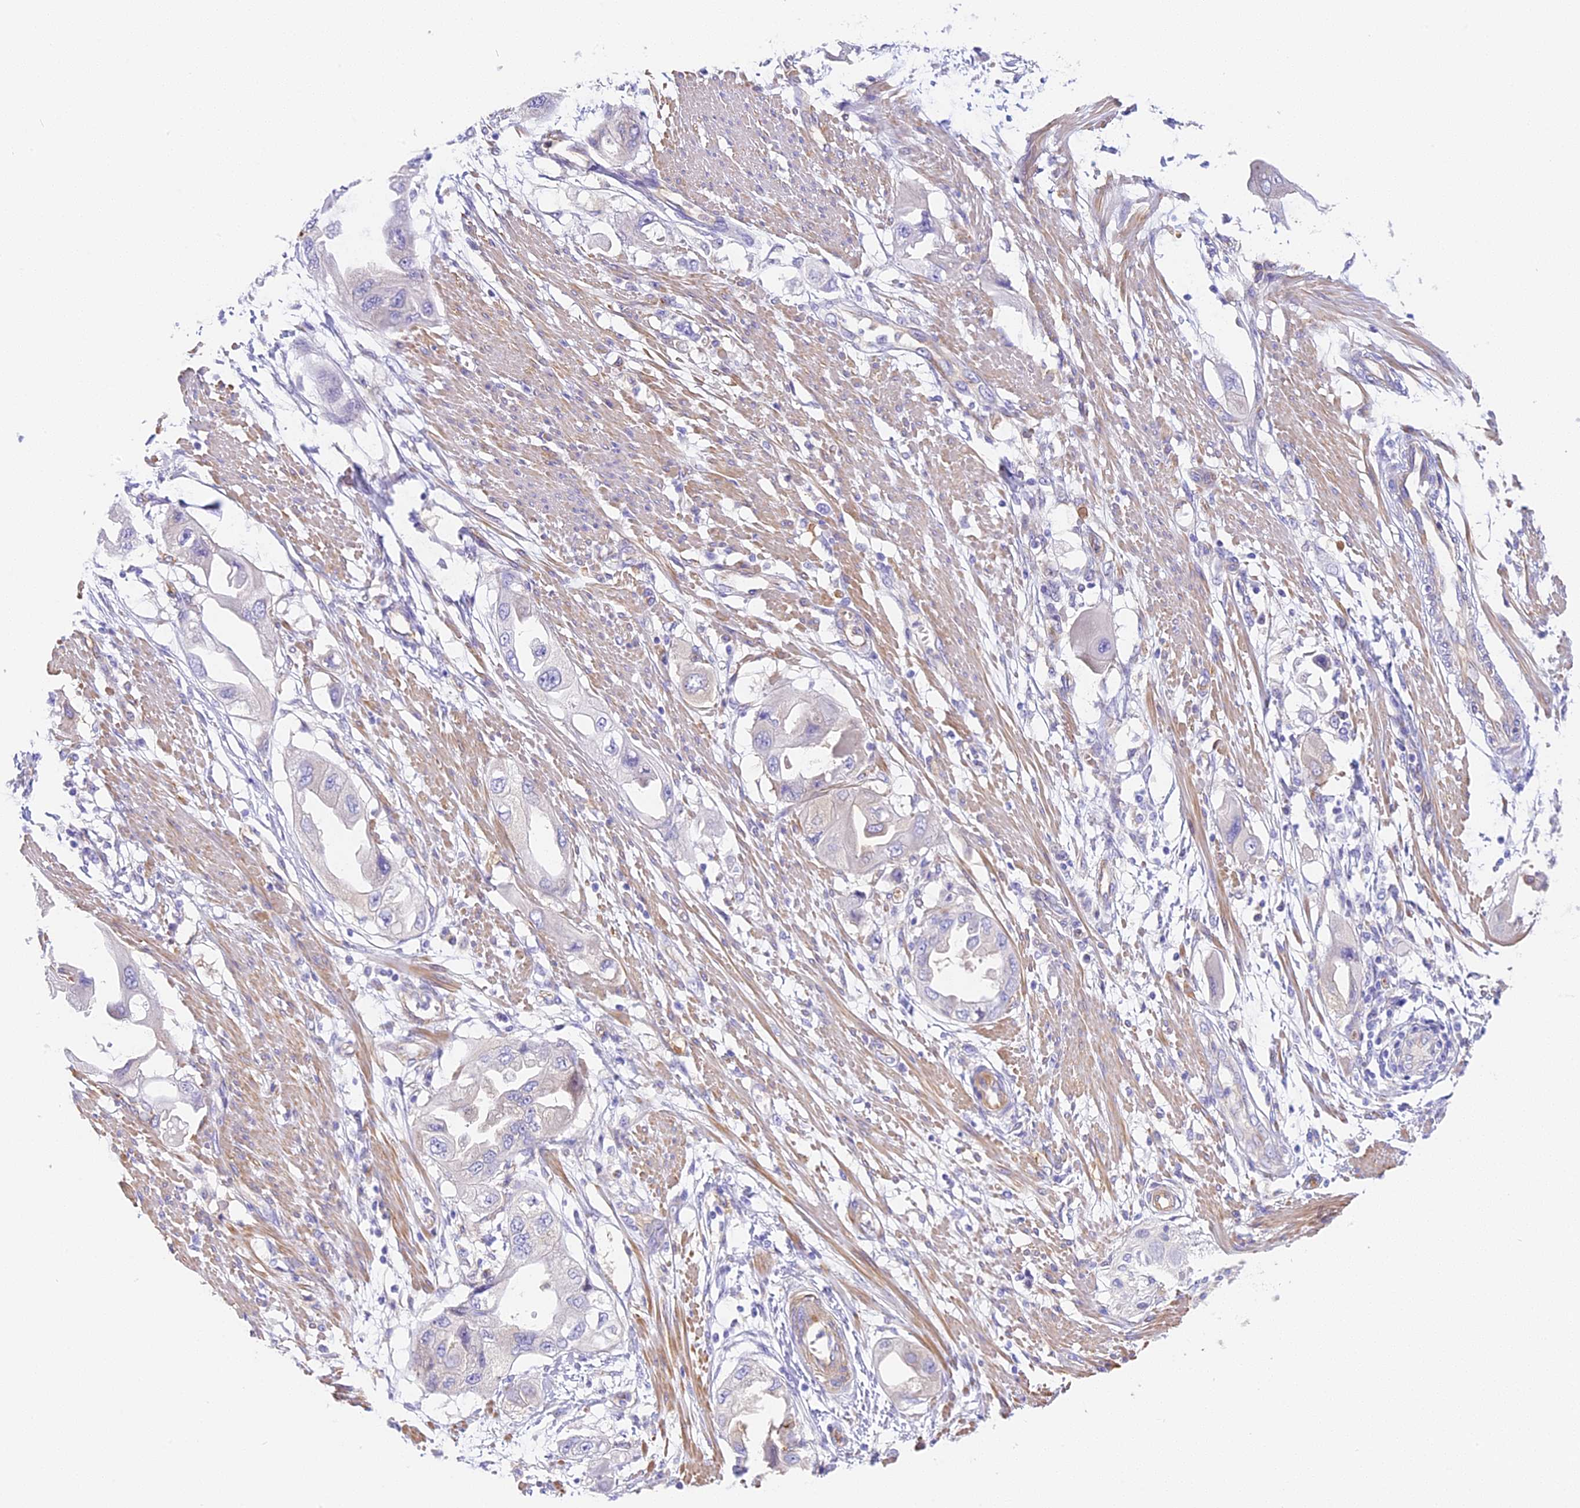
{"staining": {"intensity": "negative", "quantity": "none", "location": "none"}, "tissue": "endometrial cancer", "cell_type": "Tumor cells", "image_type": "cancer", "snomed": [{"axis": "morphology", "description": "Adenocarcinoma, NOS"}, {"axis": "topography", "description": "Endometrium"}], "caption": "An immunohistochemistry (IHC) micrograph of endometrial cancer (adenocarcinoma) is shown. There is no staining in tumor cells of endometrial cancer (adenocarcinoma).", "gene": "HOMER3", "patient": {"sex": "female", "age": 67}}